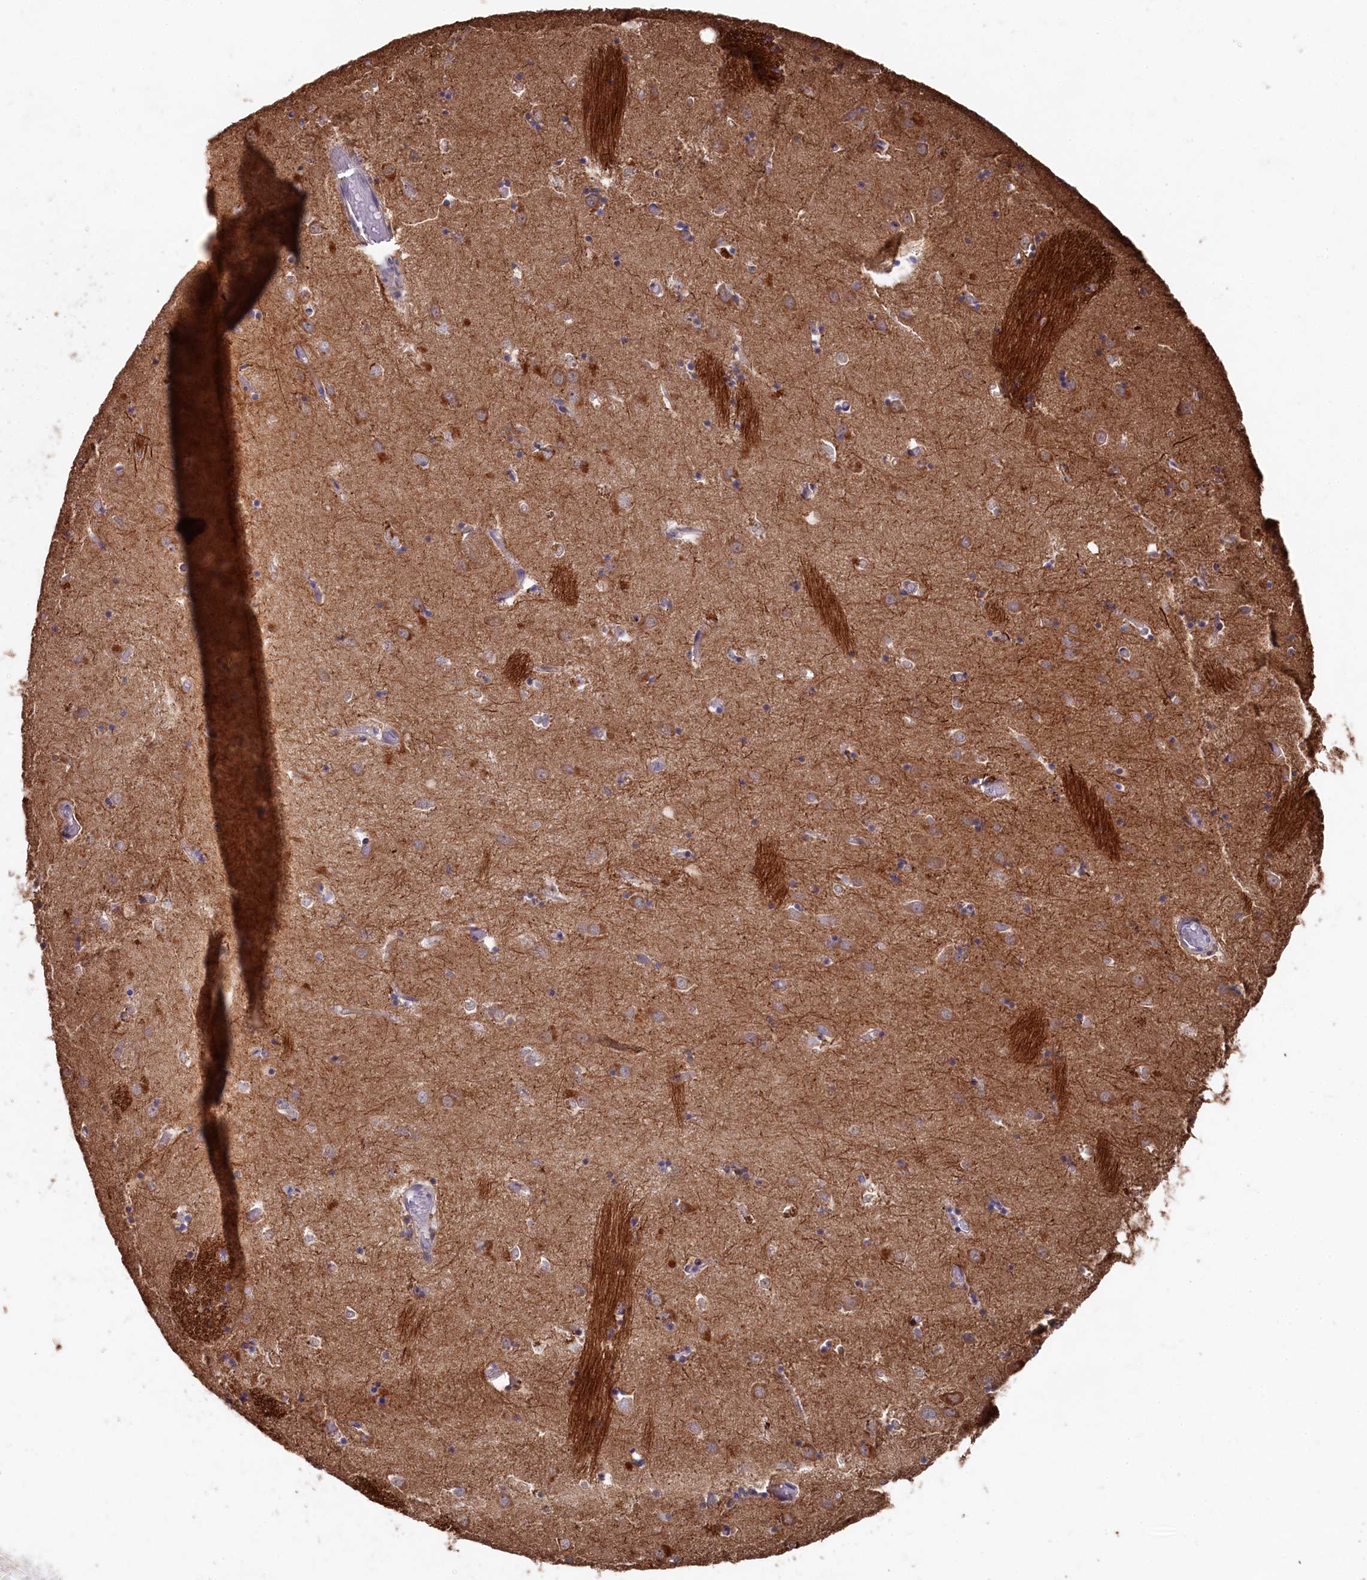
{"staining": {"intensity": "moderate", "quantity": "<25%", "location": "cytoplasmic/membranous"}, "tissue": "caudate", "cell_type": "Glial cells", "image_type": "normal", "snomed": [{"axis": "morphology", "description": "Normal tissue, NOS"}, {"axis": "topography", "description": "Lateral ventricle wall"}], "caption": "High-magnification brightfield microscopy of benign caudate stained with DAB (3,3'-diaminobenzidine) (brown) and counterstained with hematoxylin (blue). glial cells exhibit moderate cytoplasmic/membranous expression is appreciated in about<25% of cells.", "gene": "NAA60", "patient": {"sex": "male", "age": 70}}